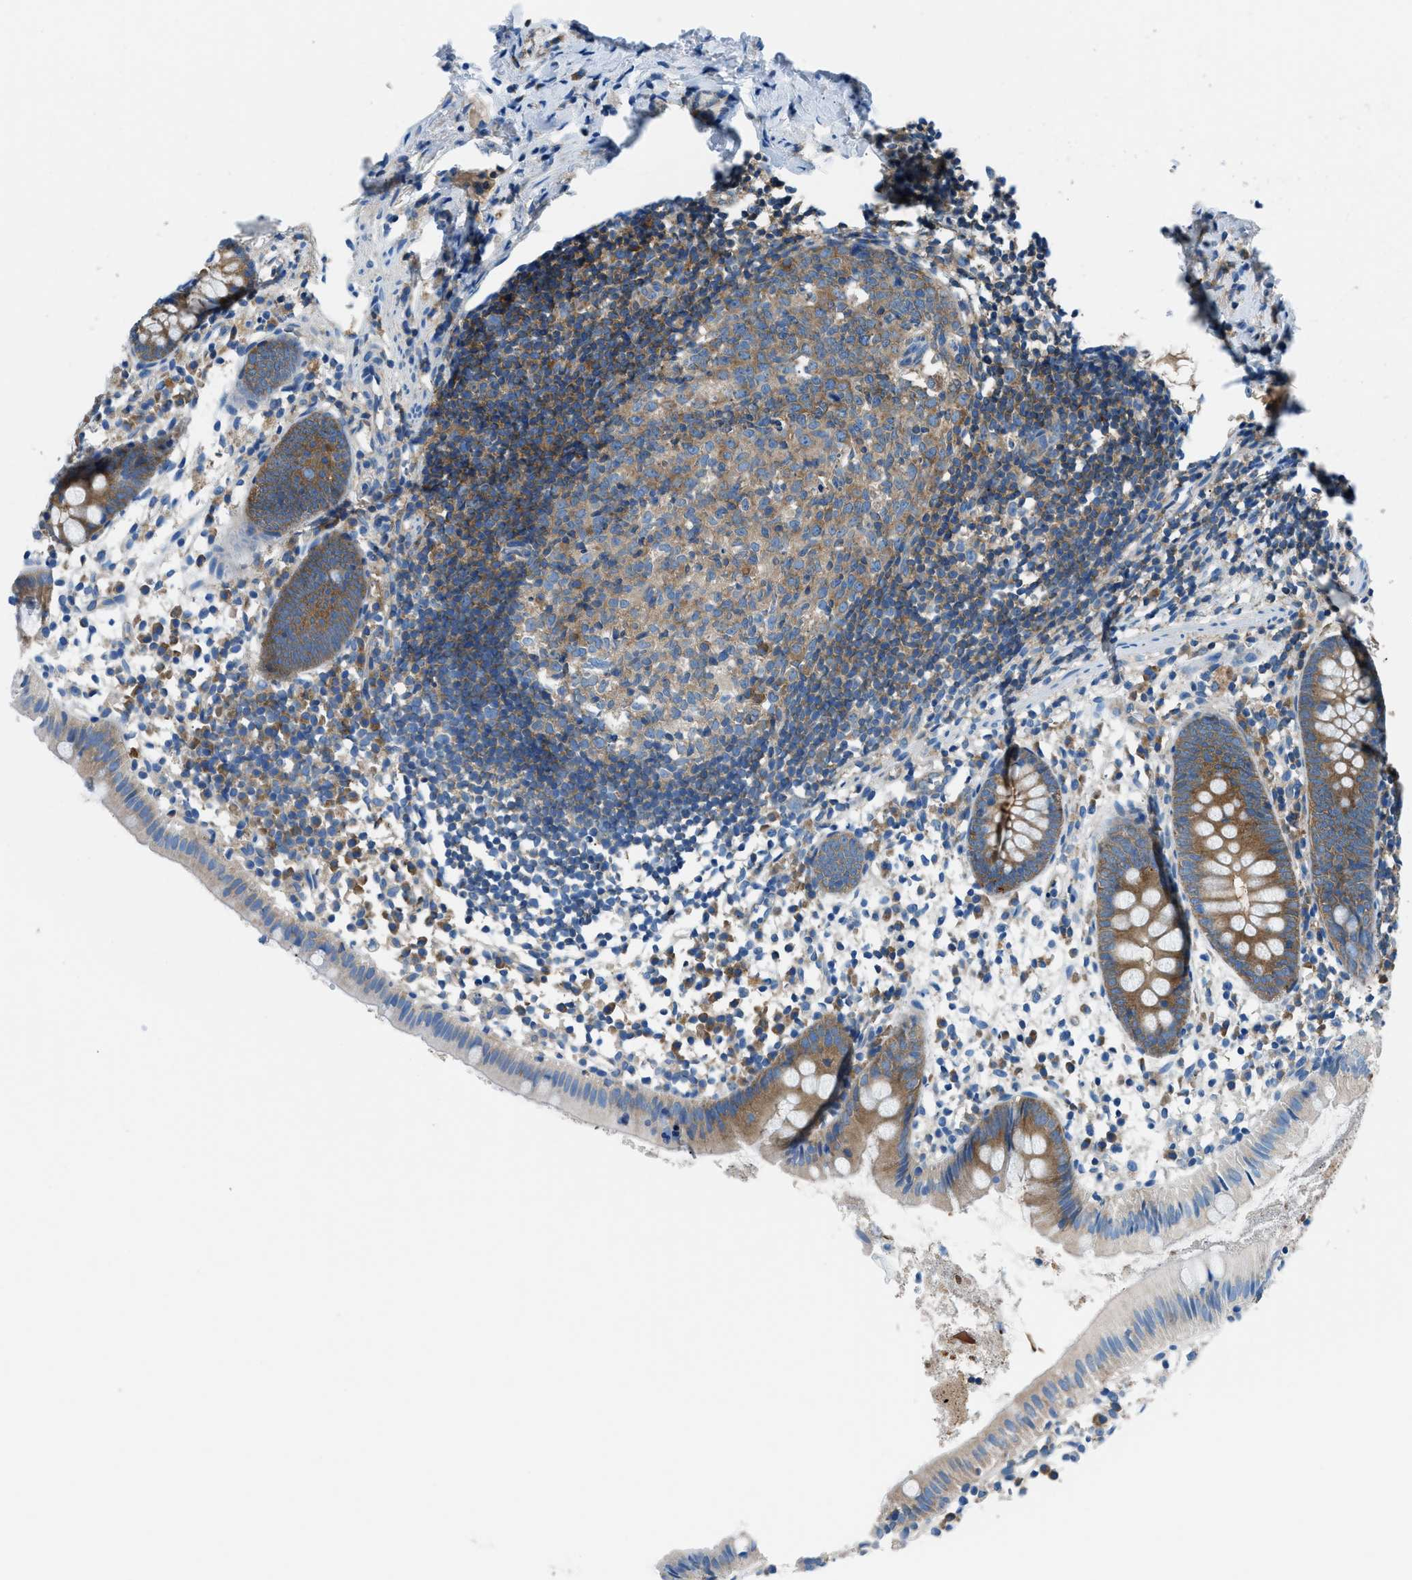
{"staining": {"intensity": "moderate", "quantity": "25%-75%", "location": "cytoplasmic/membranous"}, "tissue": "appendix", "cell_type": "Glandular cells", "image_type": "normal", "snomed": [{"axis": "morphology", "description": "Normal tissue, NOS"}, {"axis": "topography", "description": "Appendix"}], "caption": "Moderate cytoplasmic/membranous positivity is identified in about 25%-75% of glandular cells in normal appendix. The staining was performed using DAB, with brown indicating positive protein expression. Nuclei are stained blue with hematoxylin.", "gene": "SARS1", "patient": {"sex": "female", "age": 20}}